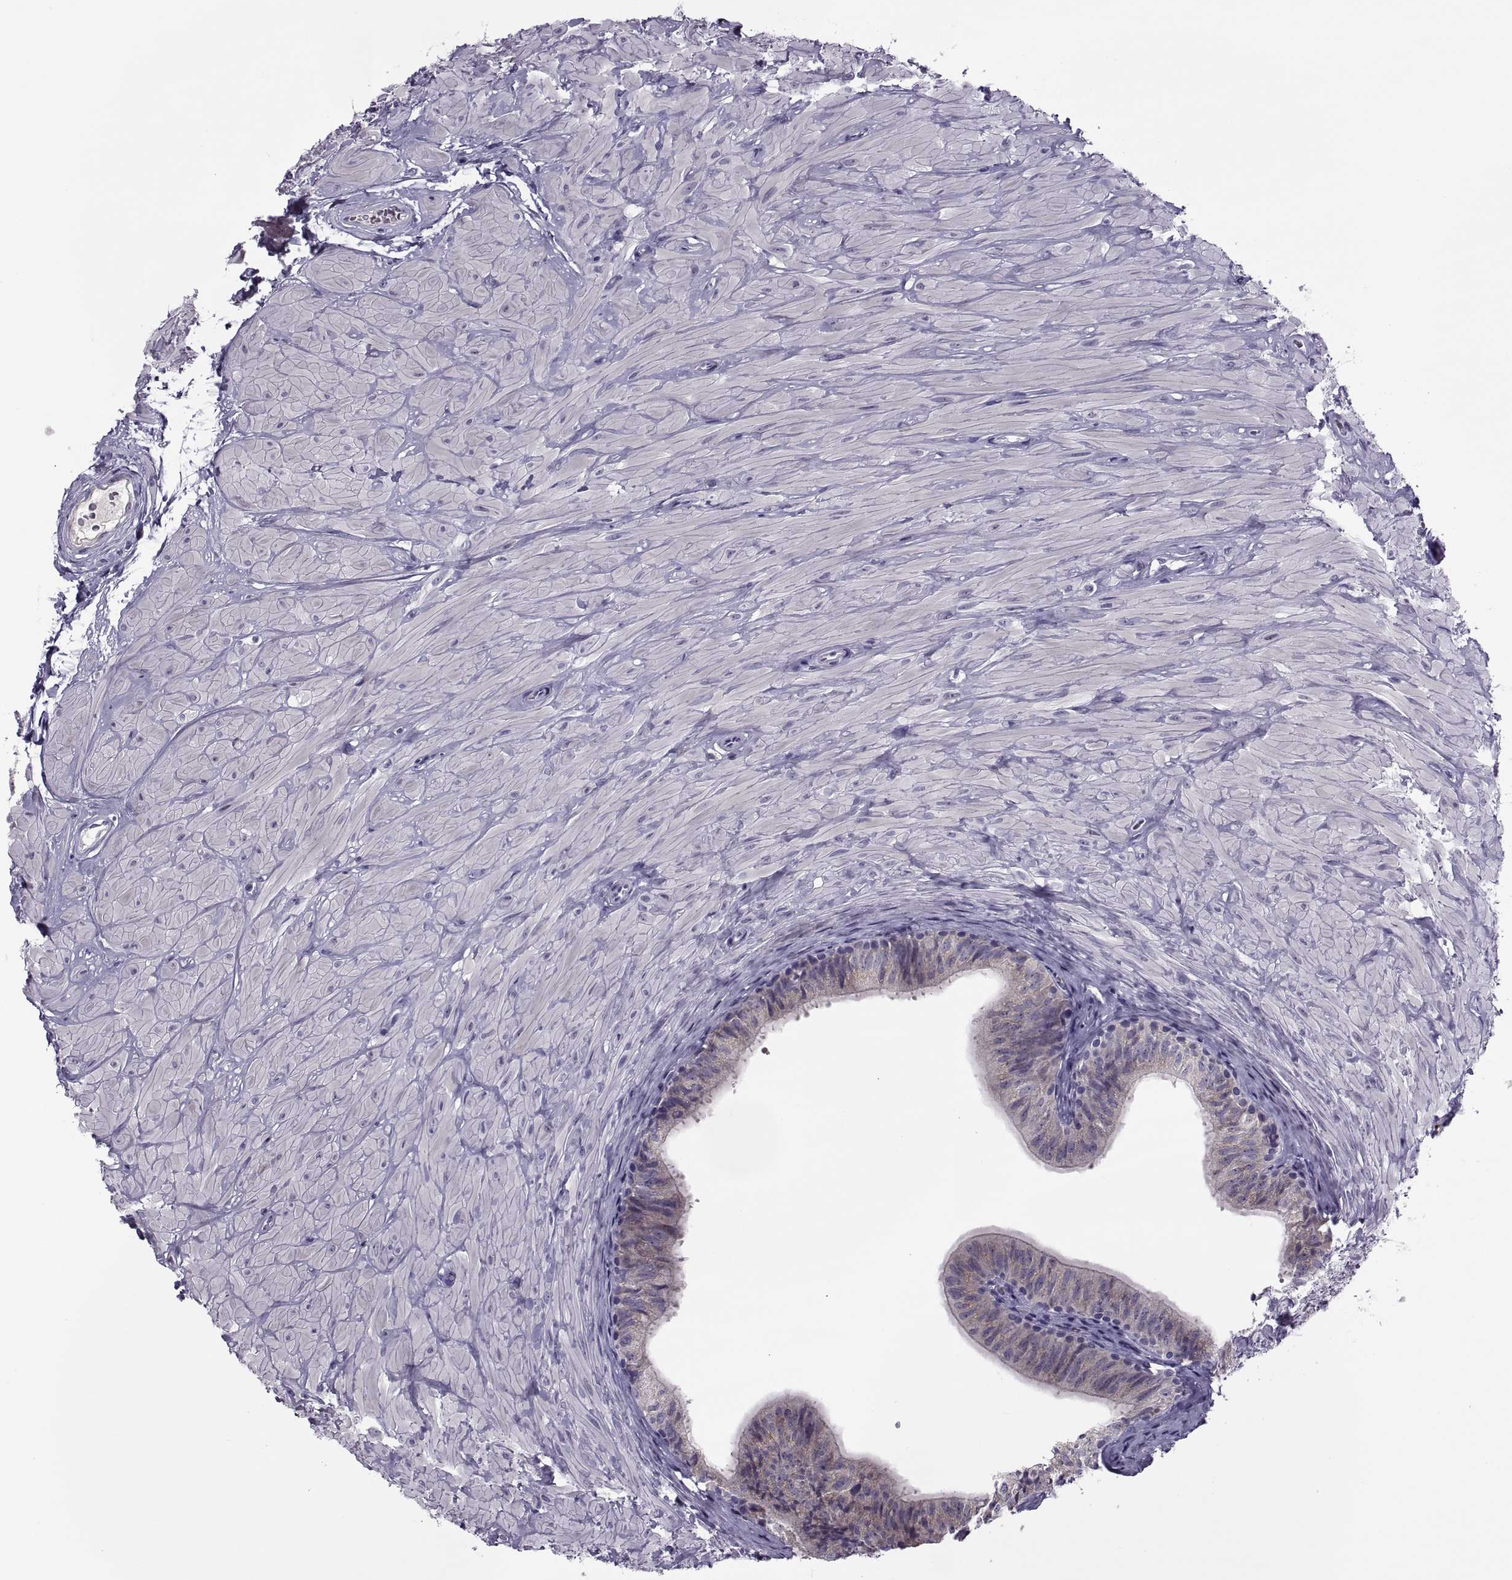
{"staining": {"intensity": "weak", "quantity": "<25%", "location": "cytoplasmic/membranous"}, "tissue": "epididymis", "cell_type": "Glandular cells", "image_type": "normal", "snomed": [{"axis": "morphology", "description": "Normal tissue, NOS"}, {"axis": "topography", "description": "Epididymis"}, {"axis": "topography", "description": "Vas deferens"}], "caption": "Human epididymis stained for a protein using immunohistochemistry shows no staining in glandular cells.", "gene": "MAGEB1", "patient": {"sex": "male", "age": 23}}